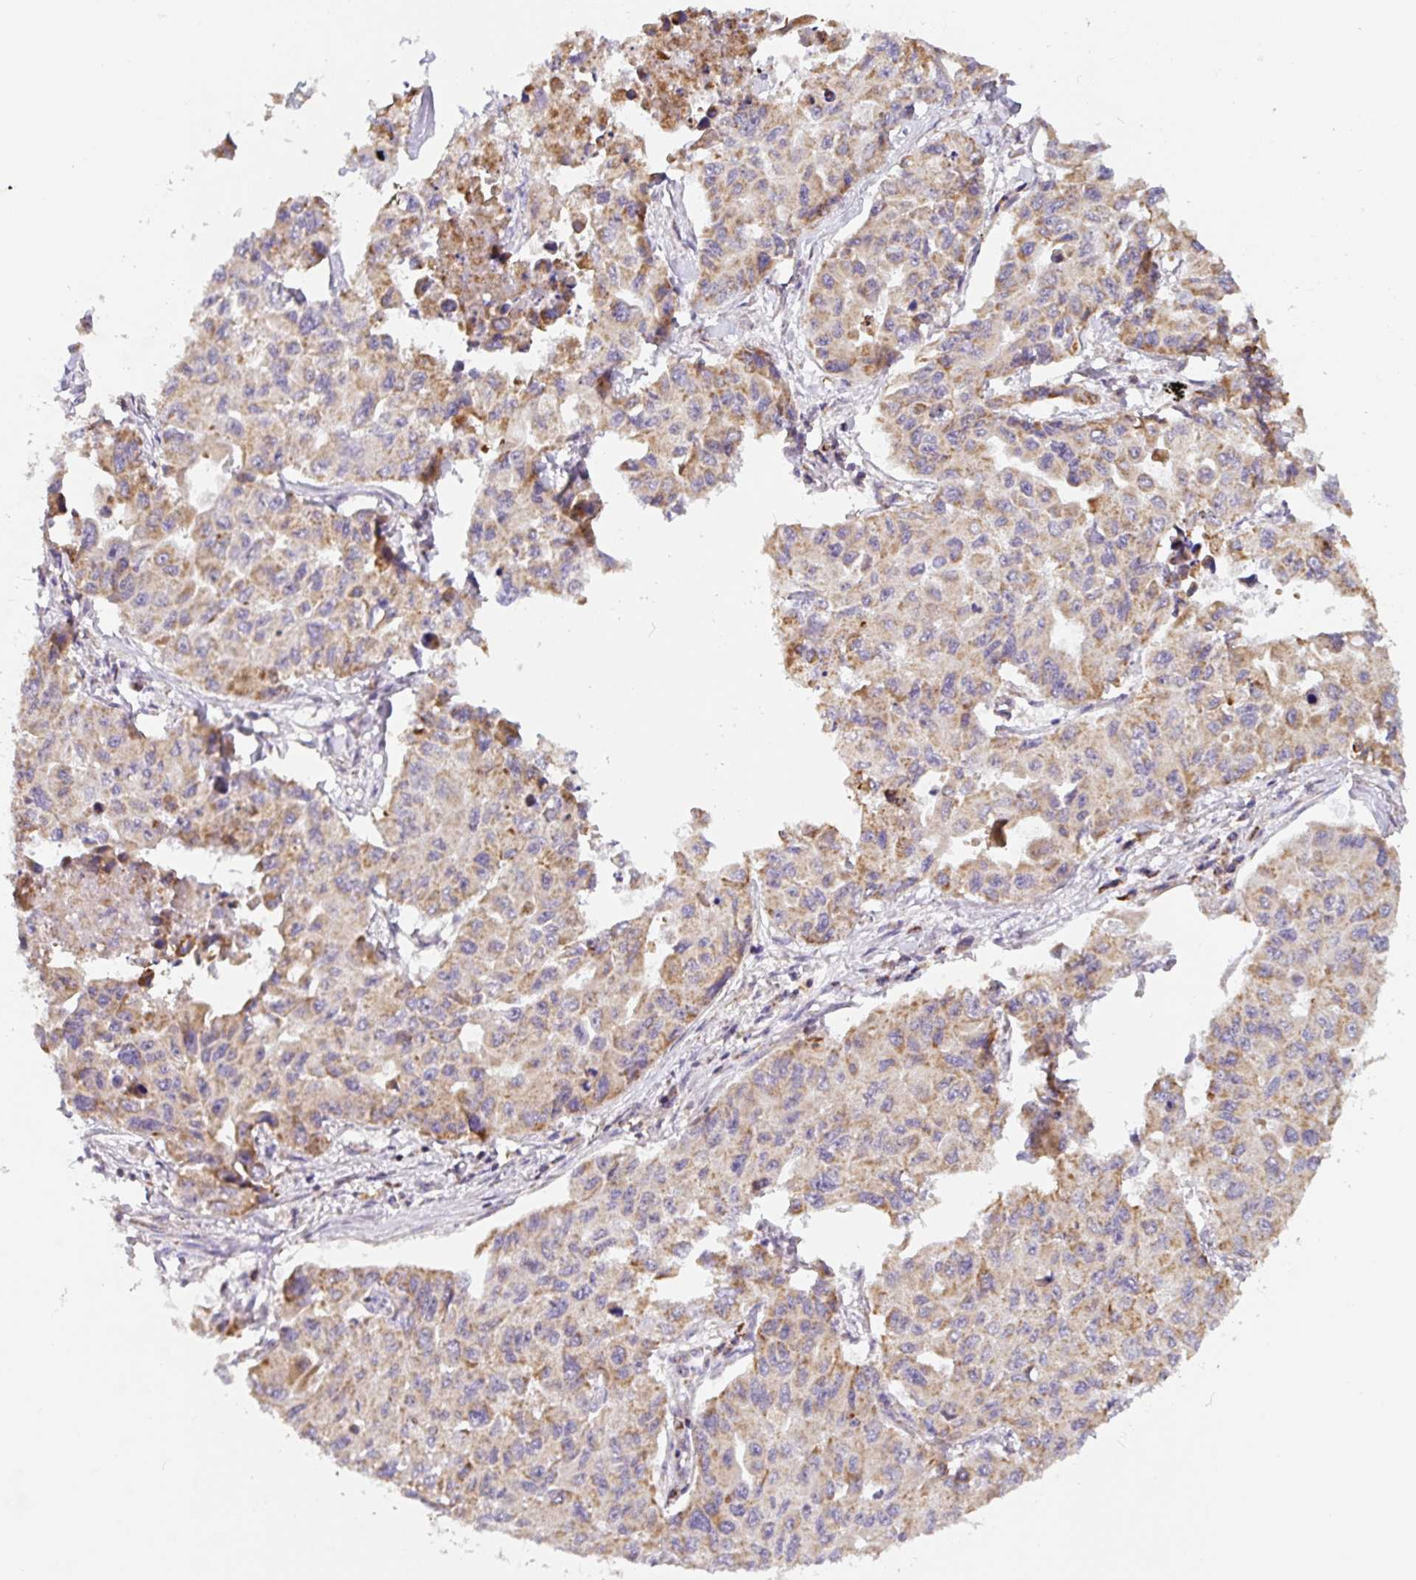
{"staining": {"intensity": "moderate", "quantity": ">75%", "location": "cytoplasmic/membranous"}, "tissue": "lung cancer", "cell_type": "Tumor cells", "image_type": "cancer", "snomed": [{"axis": "morphology", "description": "Adenocarcinoma, NOS"}, {"axis": "topography", "description": "Lung"}], "caption": "Immunohistochemical staining of adenocarcinoma (lung) exhibits moderate cytoplasmic/membranous protein positivity in about >75% of tumor cells.", "gene": "MT-CO2", "patient": {"sex": "male", "age": 64}}